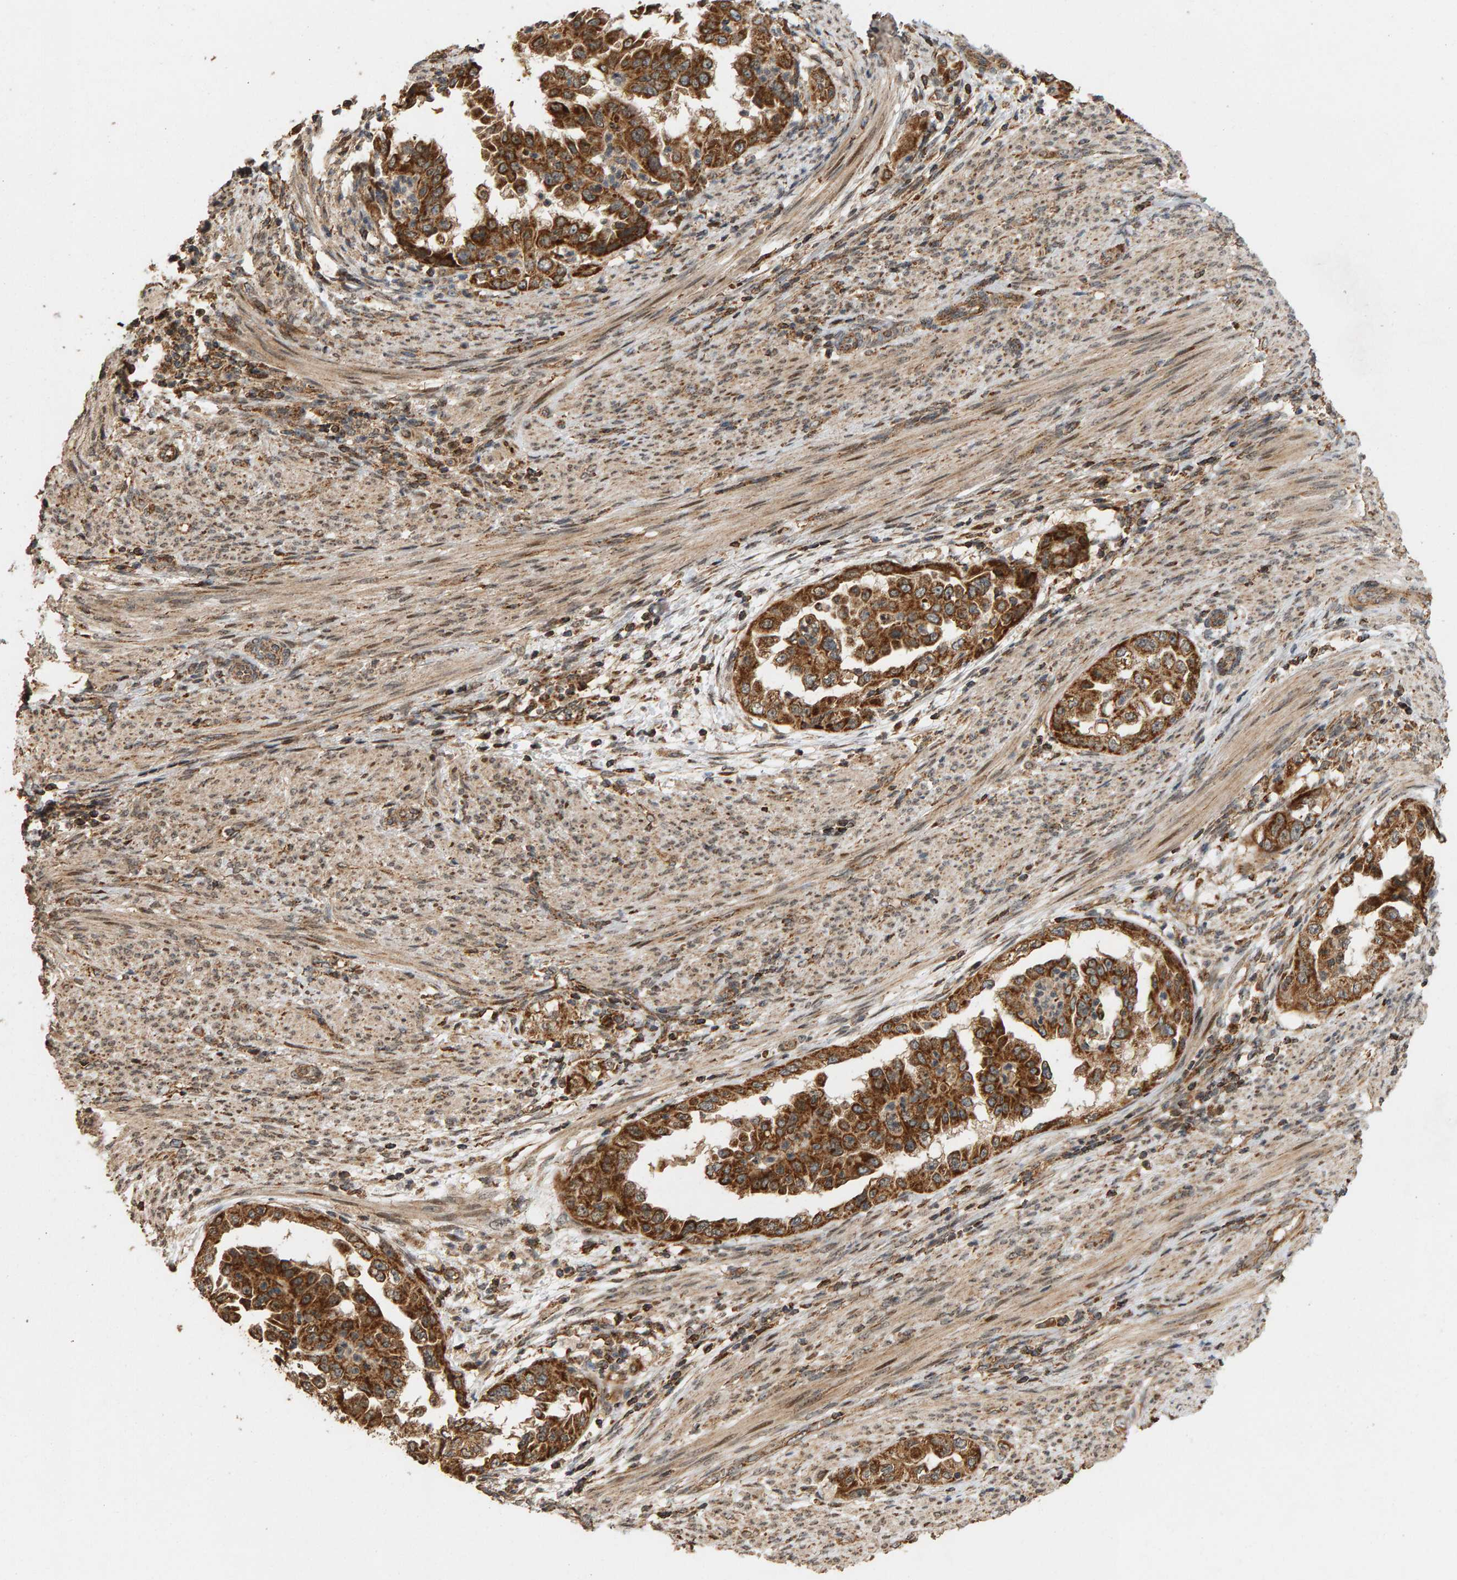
{"staining": {"intensity": "strong", "quantity": ">75%", "location": "cytoplasmic/membranous"}, "tissue": "endometrial cancer", "cell_type": "Tumor cells", "image_type": "cancer", "snomed": [{"axis": "morphology", "description": "Adenocarcinoma, NOS"}, {"axis": "topography", "description": "Endometrium"}], "caption": "The immunohistochemical stain highlights strong cytoplasmic/membranous positivity in tumor cells of endometrial adenocarcinoma tissue.", "gene": "GSTK1", "patient": {"sex": "female", "age": 85}}